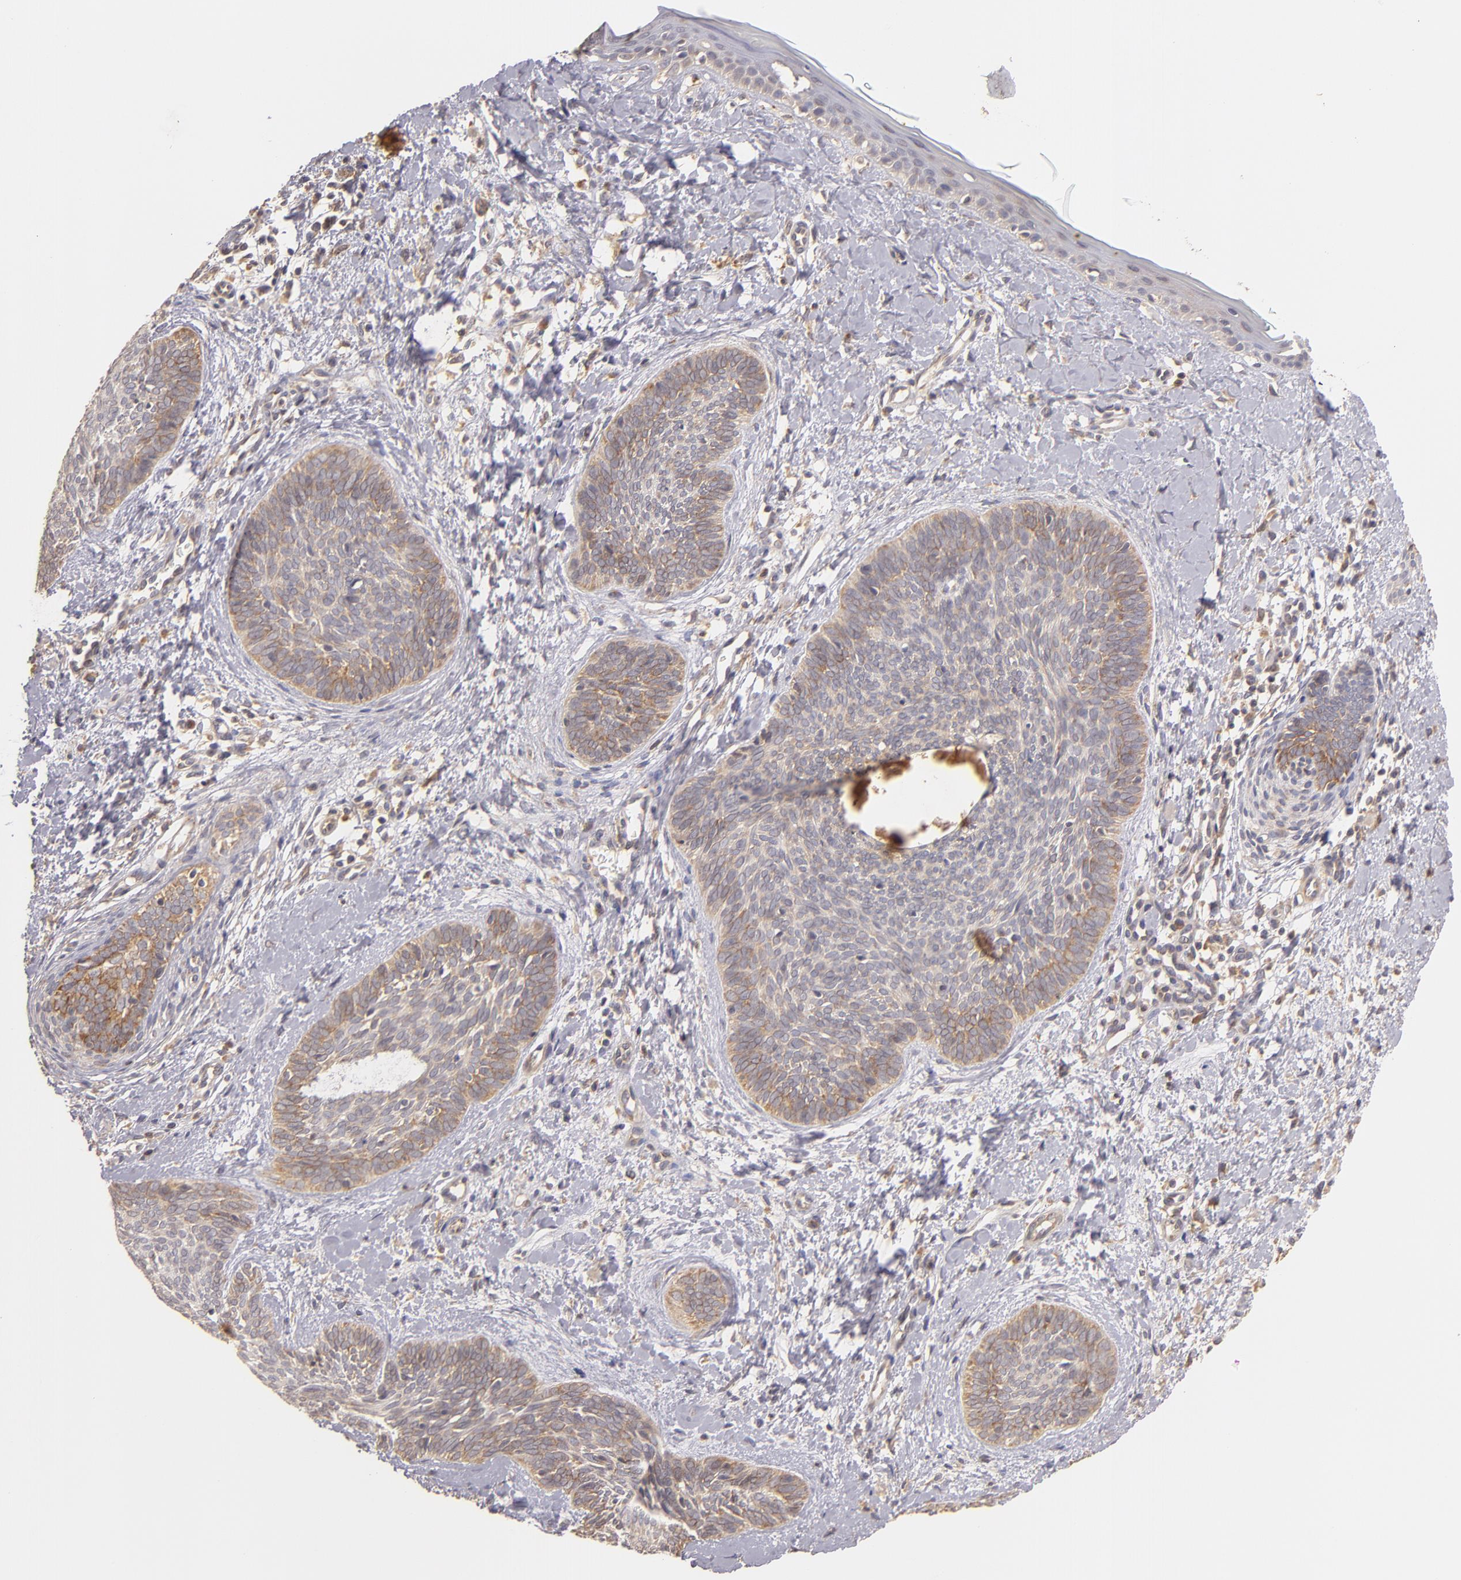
{"staining": {"intensity": "moderate", "quantity": ">75%", "location": "cytoplasmic/membranous"}, "tissue": "skin cancer", "cell_type": "Tumor cells", "image_type": "cancer", "snomed": [{"axis": "morphology", "description": "Basal cell carcinoma"}, {"axis": "topography", "description": "Skin"}], "caption": "High-power microscopy captured an immunohistochemistry (IHC) image of skin basal cell carcinoma, revealing moderate cytoplasmic/membranous staining in approximately >75% of tumor cells.", "gene": "UPF3B", "patient": {"sex": "female", "age": 81}}